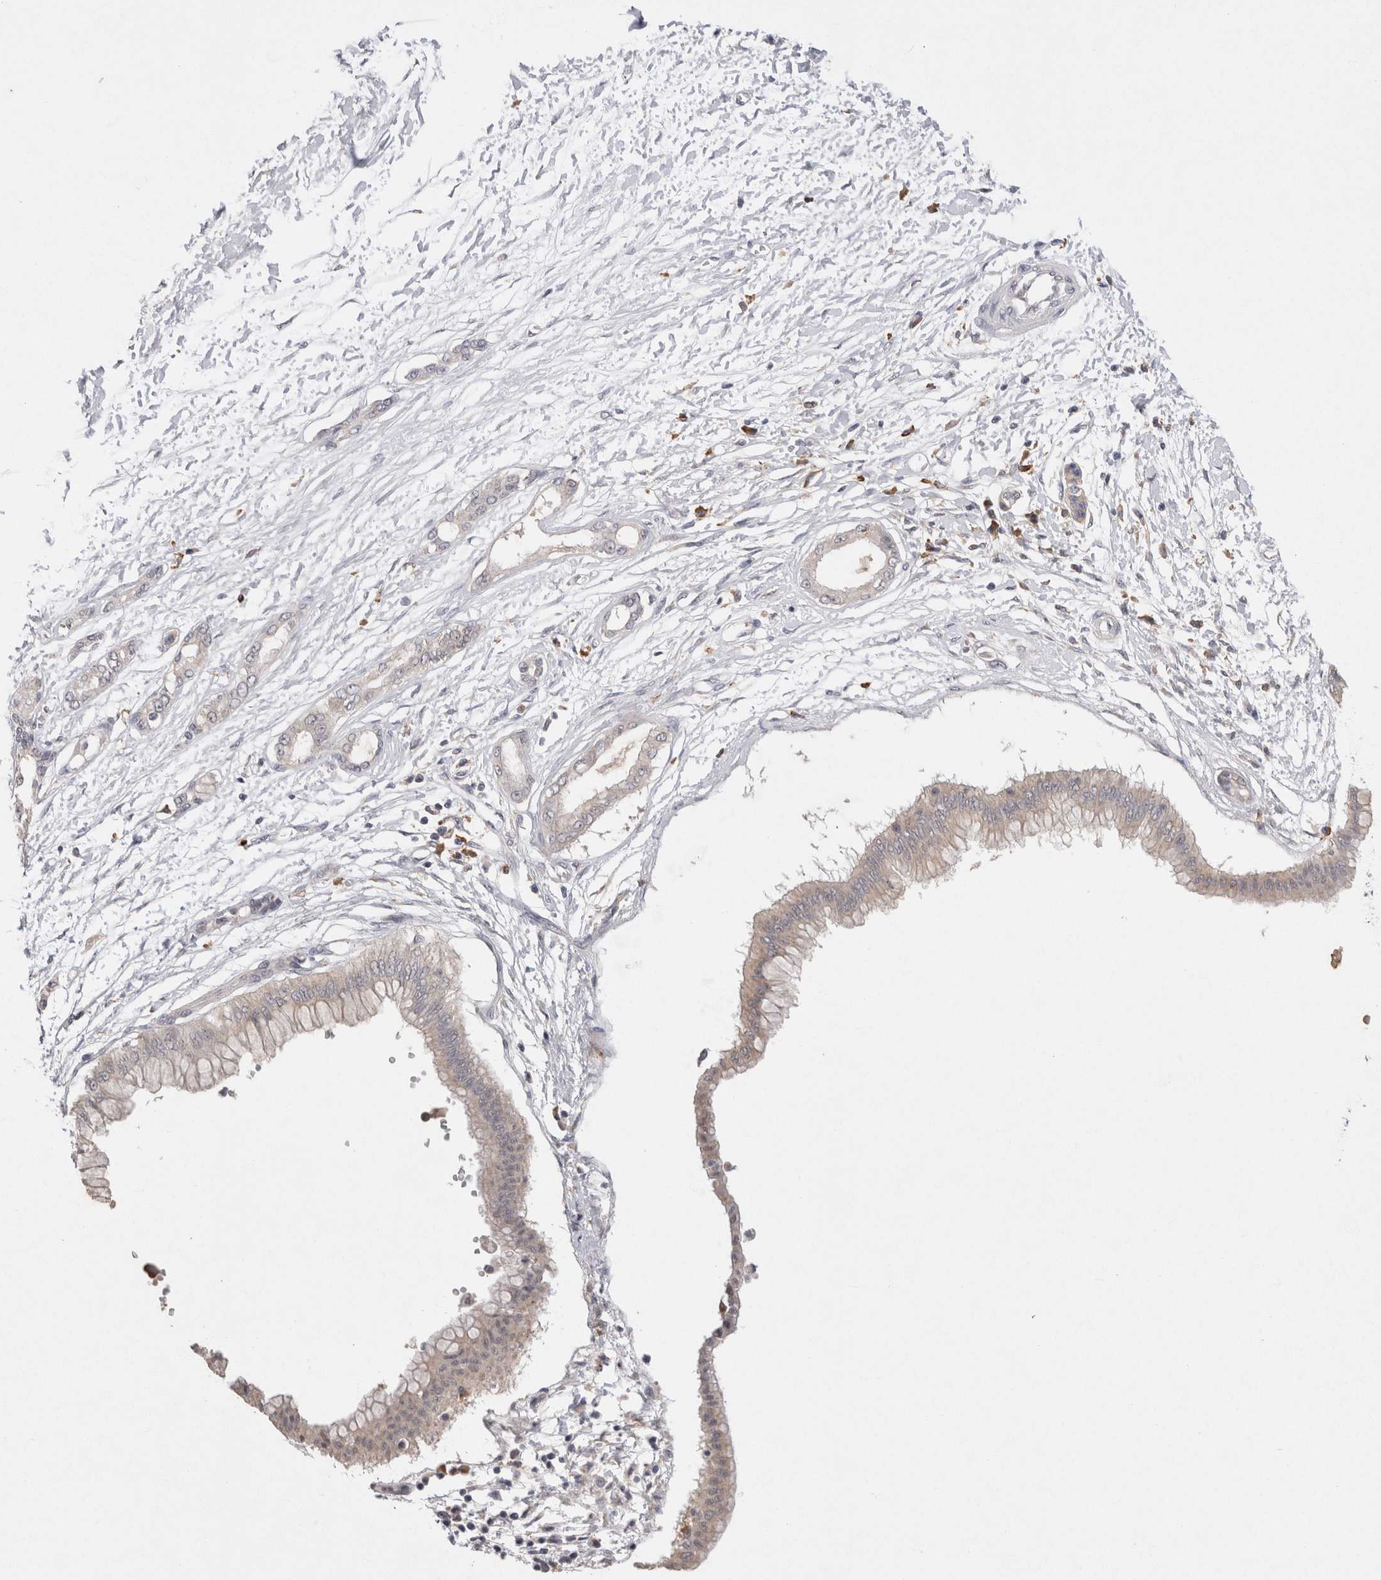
{"staining": {"intensity": "negative", "quantity": "none", "location": "none"}, "tissue": "pancreatic cancer", "cell_type": "Tumor cells", "image_type": "cancer", "snomed": [{"axis": "morphology", "description": "Adenocarcinoma, NOS"}, {"axis": "topography", "description": "Pancreas"}], "caption": "IHC photomicrograph of human adenocarcinoma (pancreatic) stained for a protein (brown), which displays no staining in tumor cells.", "gene": "VSIG4", "patient": {"sex": "male", "age": 56}}